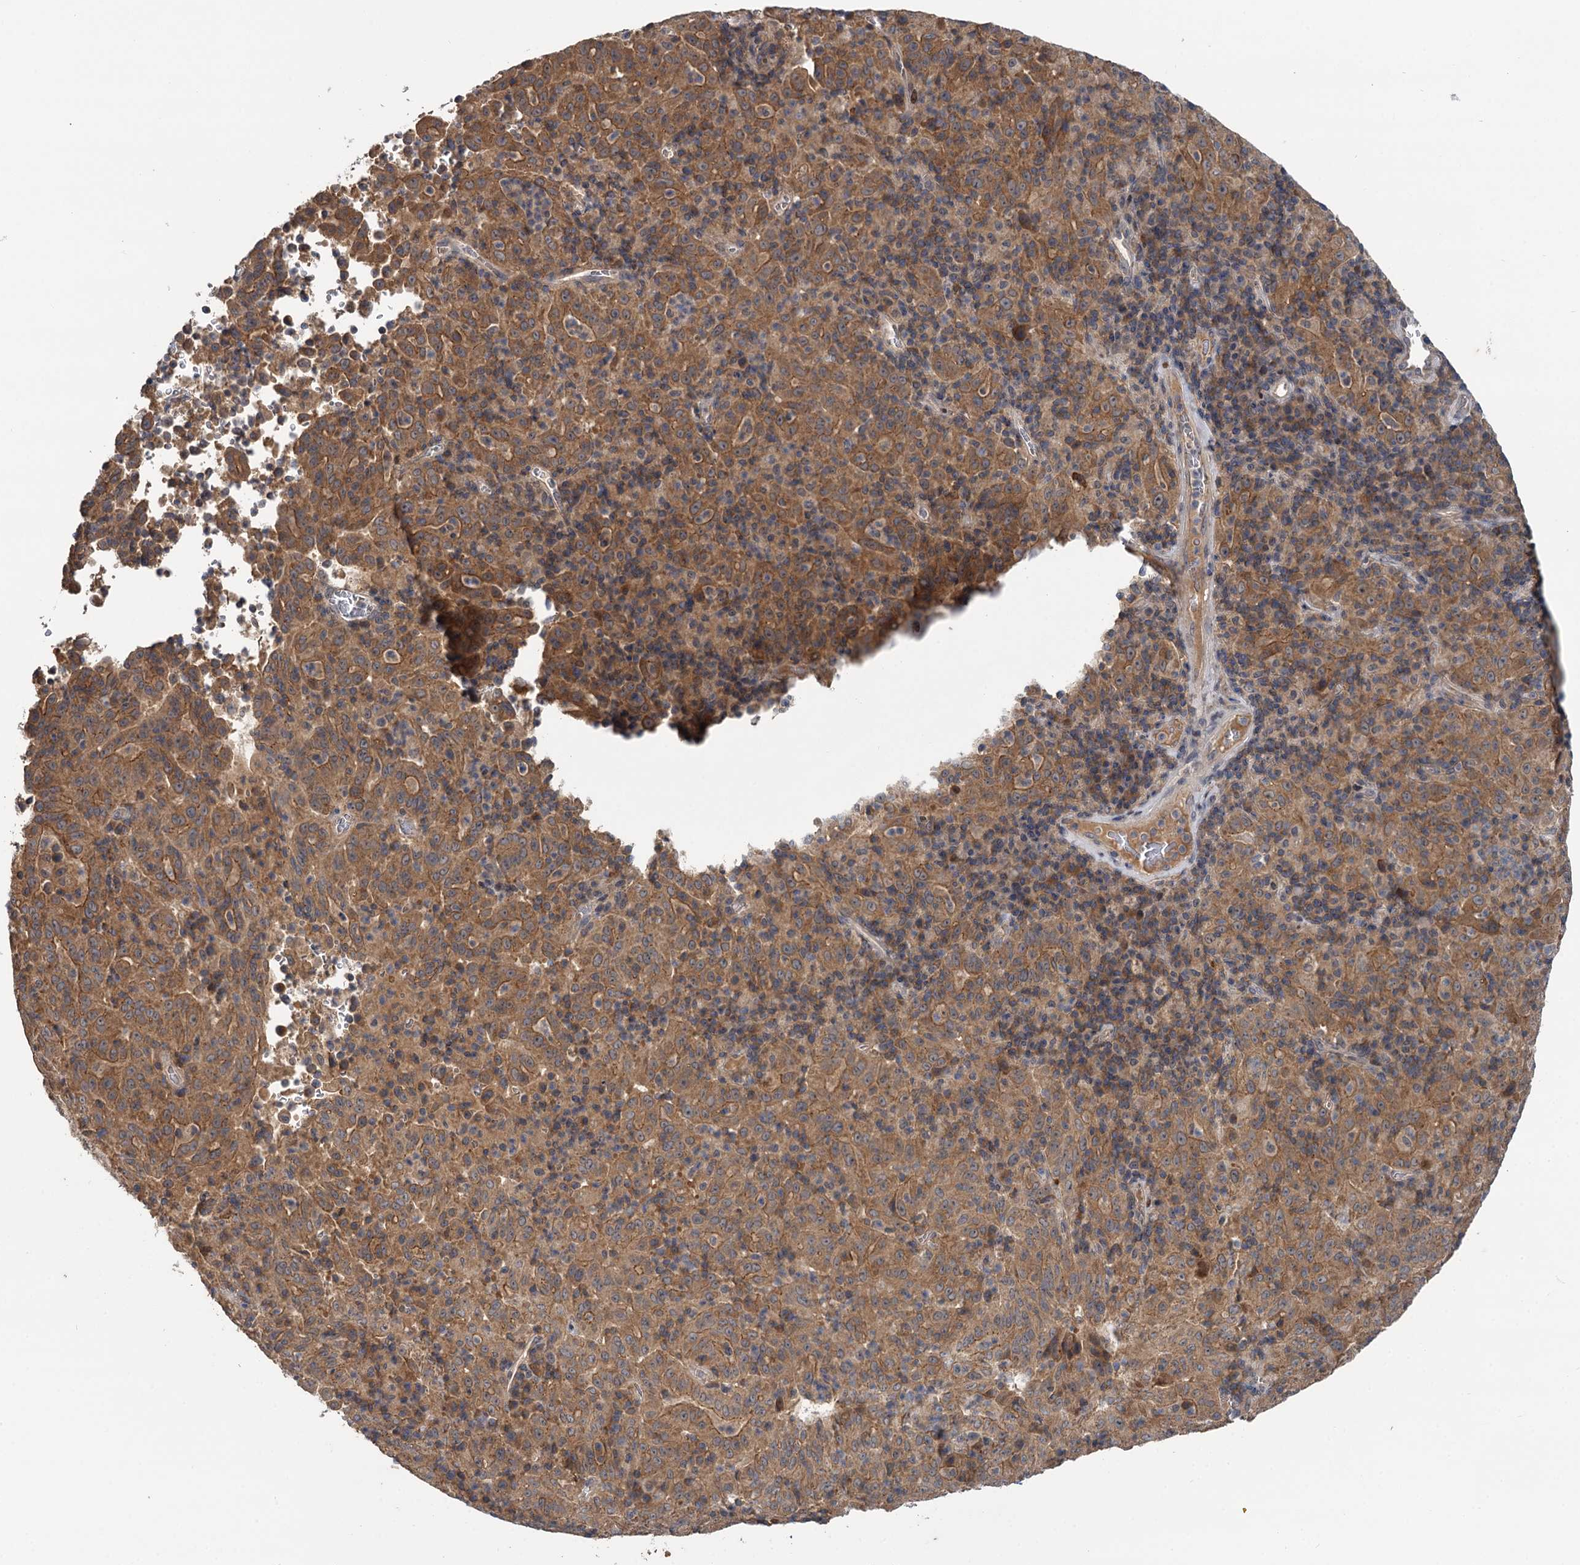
{"staining": {"intensity": "moderate", "quantity": ">75%", "location": "cytoplasmic/membranous"}, "tissue": "pancreatic cancer", "cell_type": "Tumor cells", "image_type": "cancer", "snomed": [{"axis": "morphology", "description": "Adenocarcinoma, NOS"}, {"axis": "topography", "description": "Pancreas"}], "caption": "There is medium levels of moderate cytoplasmic/membranous expression in tumor cells of pancreatic adenocarcinoma, as demonstrated by immunohistochemical staining (brown color).", "gene": "TMEM39A", "patient": {"sex": "male", "age": 63}}